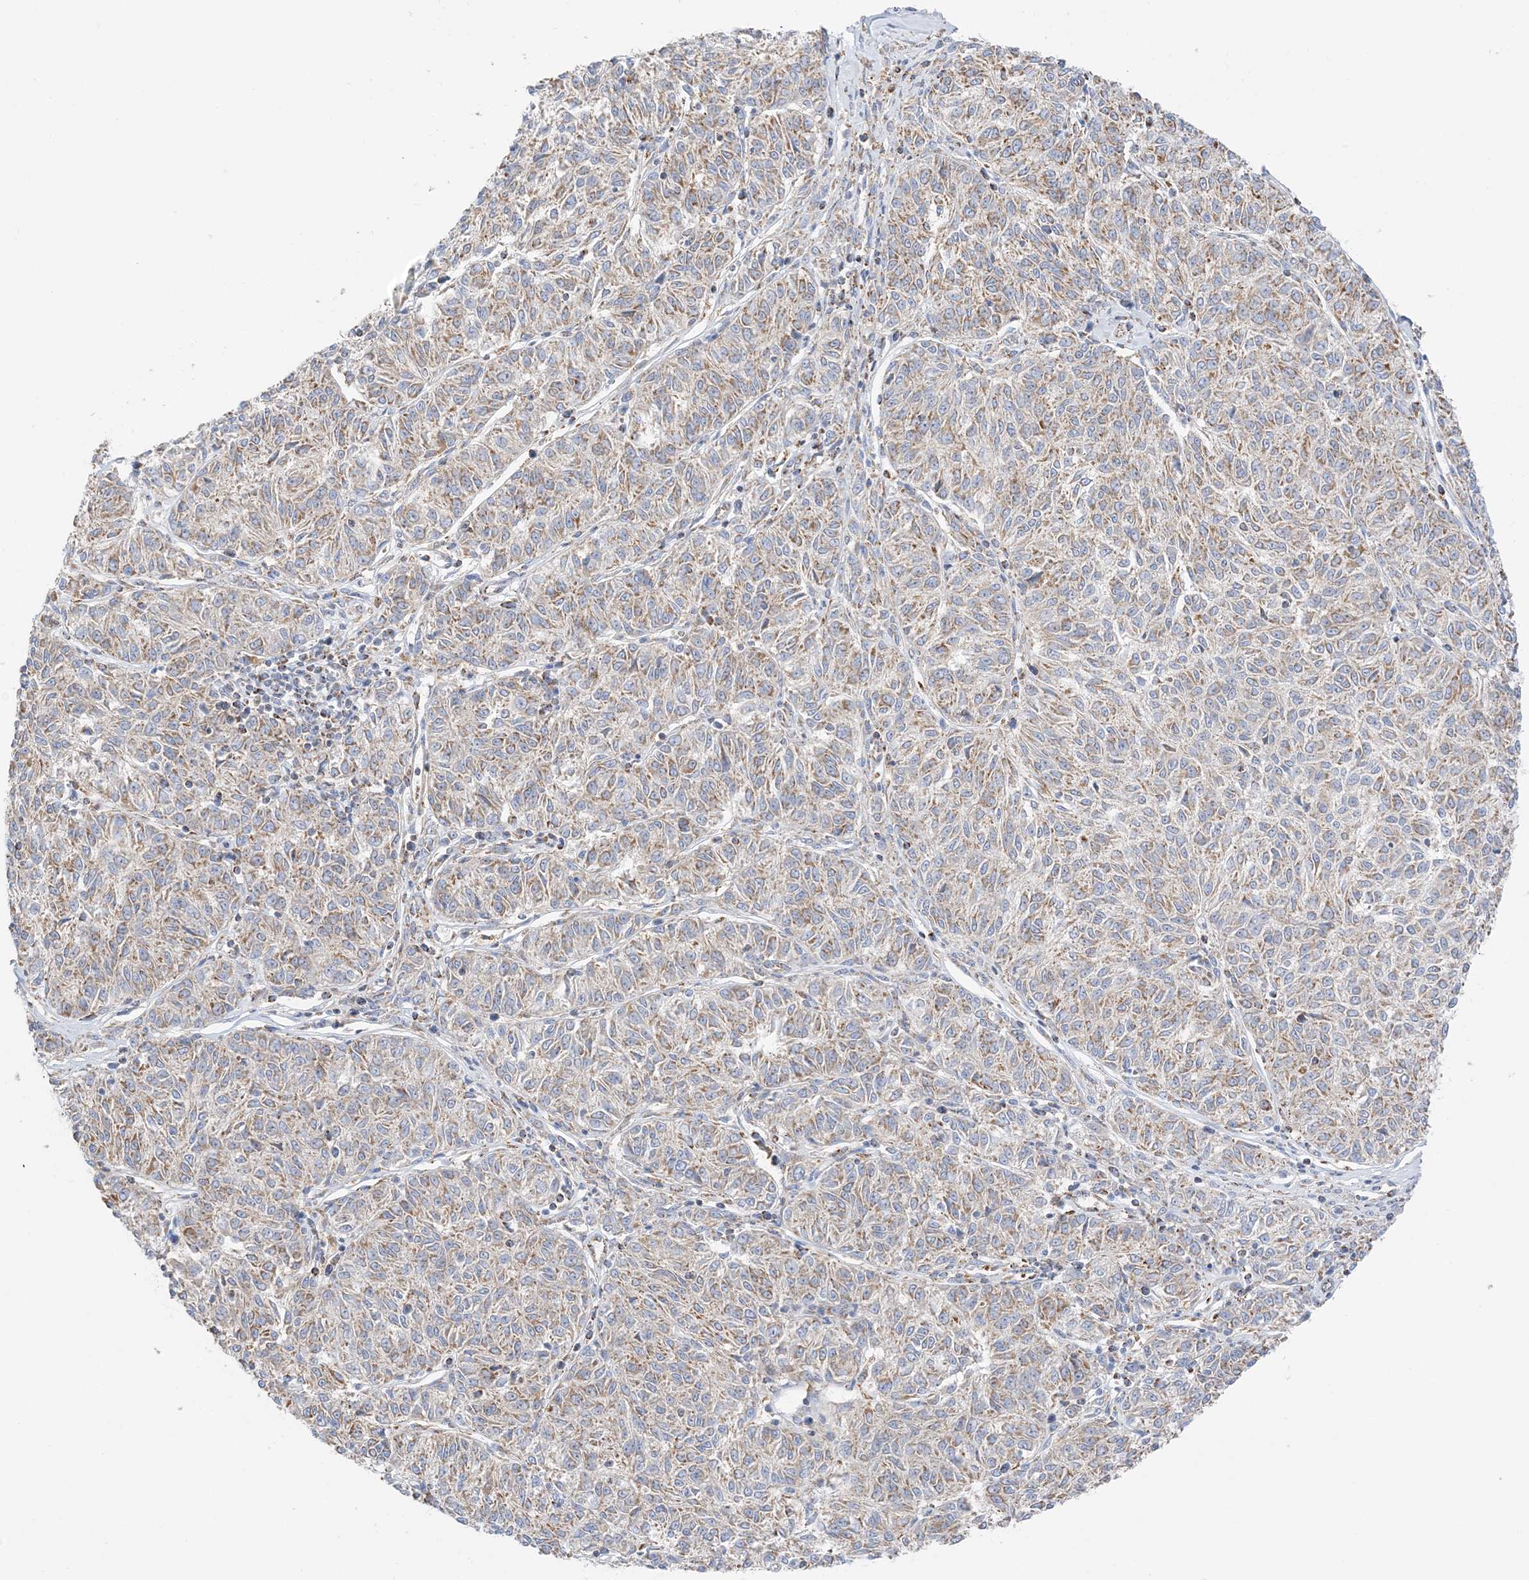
{"staining": {"intensity": "moderate", "quantity": ">75%", "location": "cytoplasmic/membranous"}, "tissue": "melanoma", "cell_type": "Tumor cells", "image_type": "cancer", "snomed": [{"axis": "morphology", "description": "Malignant melanoma, NOS"}, {"axis": "topography", "description": "Skin"}], "caption": "DAB immunohistochemical staining of human melanoma displays moderate cytoplasmic/membranous protein expression in about >75% of tumor cells.", "gene": "CAPN13", "patient": {"sex": "female", "age": 72}}